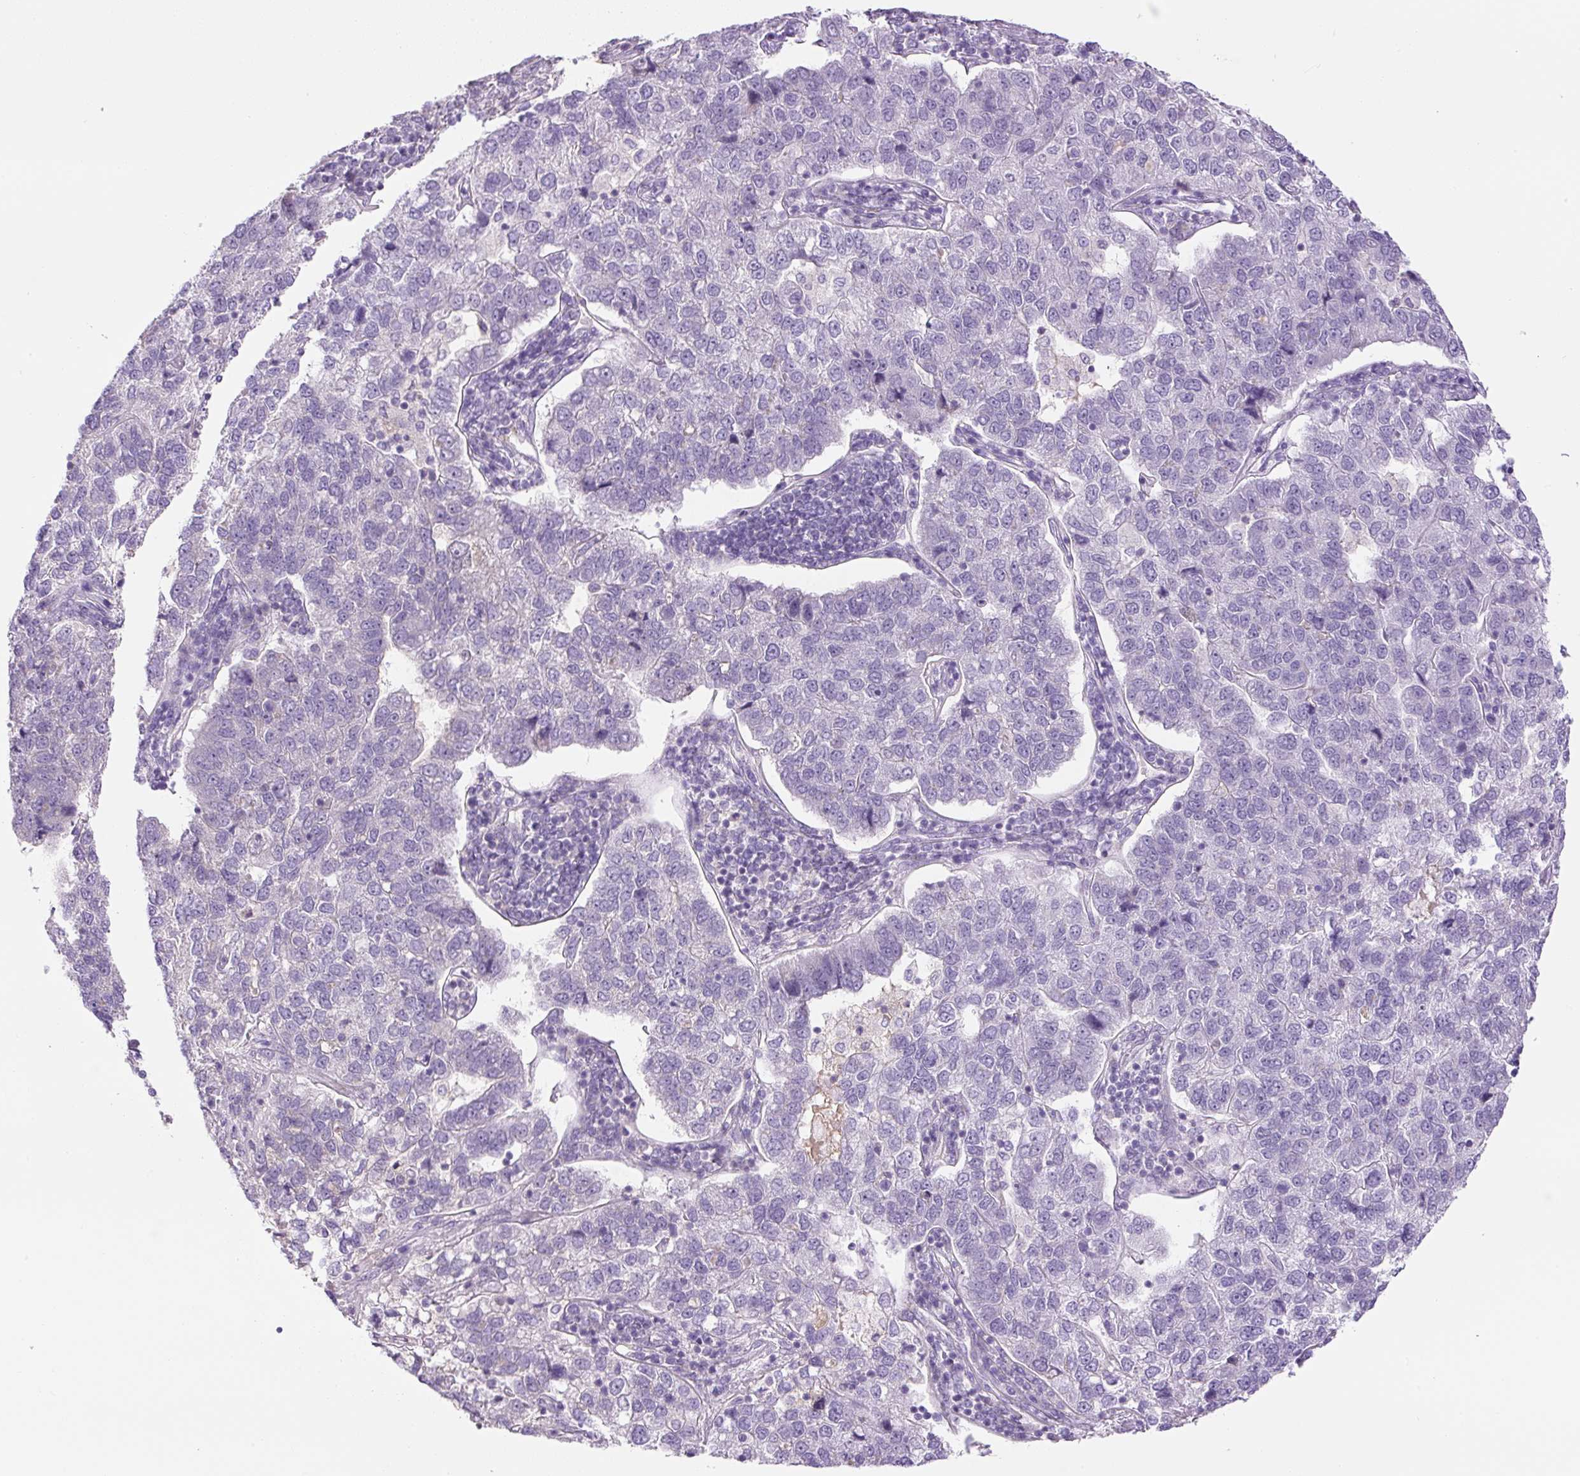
{"staining": {"intensity": "negative", "quantity": "none", "location": "none"}, "tissue": "pancreatic cancer", "cell_type": "Tumor cells", "image_type": "cancer", "snomed": [{"axis": "morphology", "description": "Adenocarcinoma, NOS"}, {"axis": "topography", "description": "Pancreas"}], "caption": "Immunohistochemistry image of neoplastic tissue: adenocarcinoma (pancreatic) stained with DAB demonstrates no significant protein staining in tumor cells. The staining was performed using DAB to visualize the protein expression in brown, while the nuclei were stained in blue with hematoxylin (Magnification: 20x).", "gene": "RSPO4", "patient": {"sex": "female", "age": 61}}